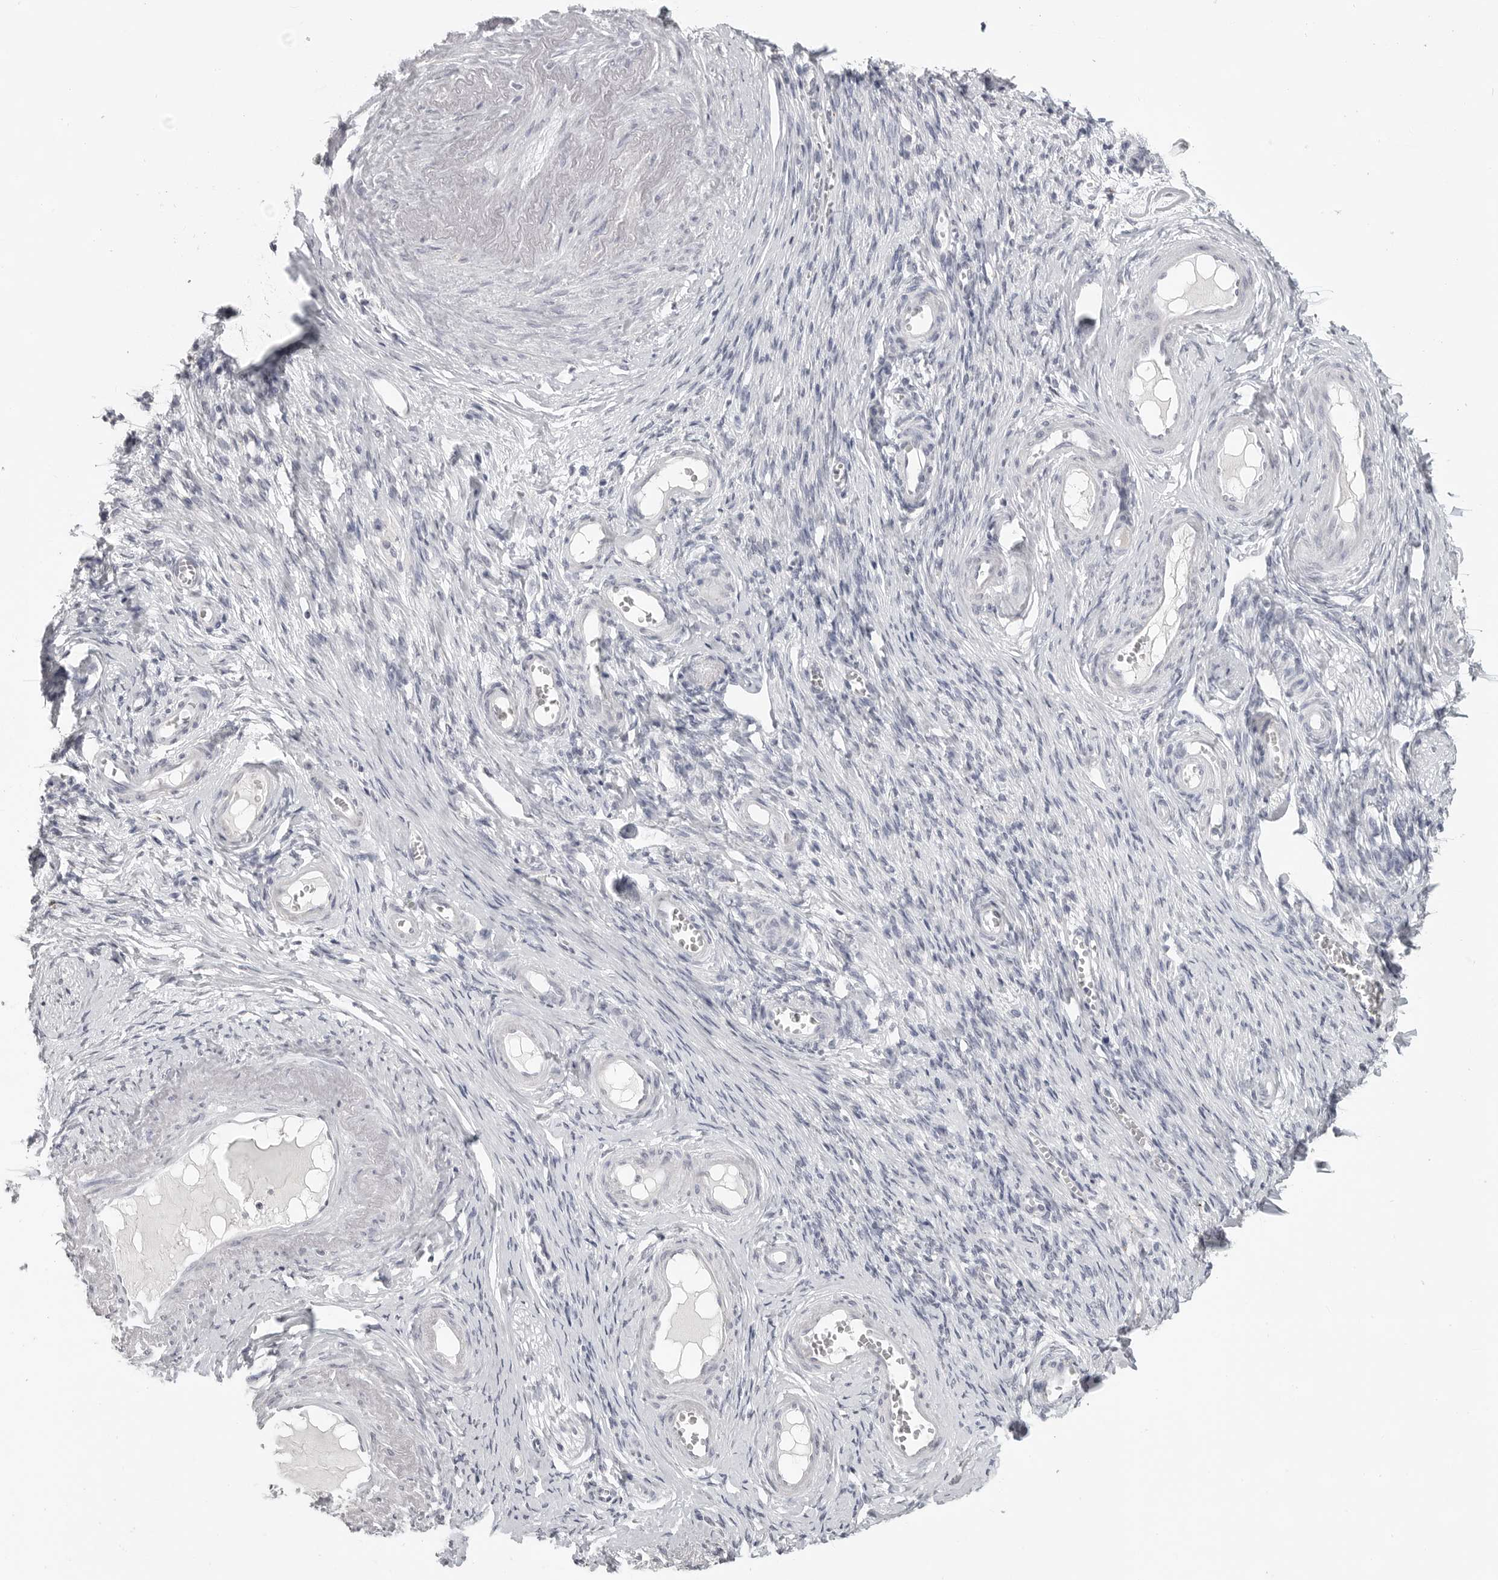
{"staining": {"intensity": "negative", "quantity": "none", "location": "none"}, "tissue": "adipose tissue", "cell_type": "Adipocytes", "image_type": "normal", "snomed": [{"axis": "morphology", "description": "Normal tissue, NOS"}, {"axis": "topography", "description": "Vascular tissue"}, {"axis": "topography", "description": "Fallopian tube"}, {"axis": "topography", "description": "Ovary"}], "caption": "This photomicrograph is of normal adipose tissue stained with immunohistochemistry to label a protein in brown with the nuclei are counter-stained blue. There is no staining in adipocytes. (Stains: DAB IHC with hematoxylin counter stain, Microscopy: brightfield microscopy at high magnification).", "gene": "PRSS1", "patient": {"sex": "female", "age": 67}}